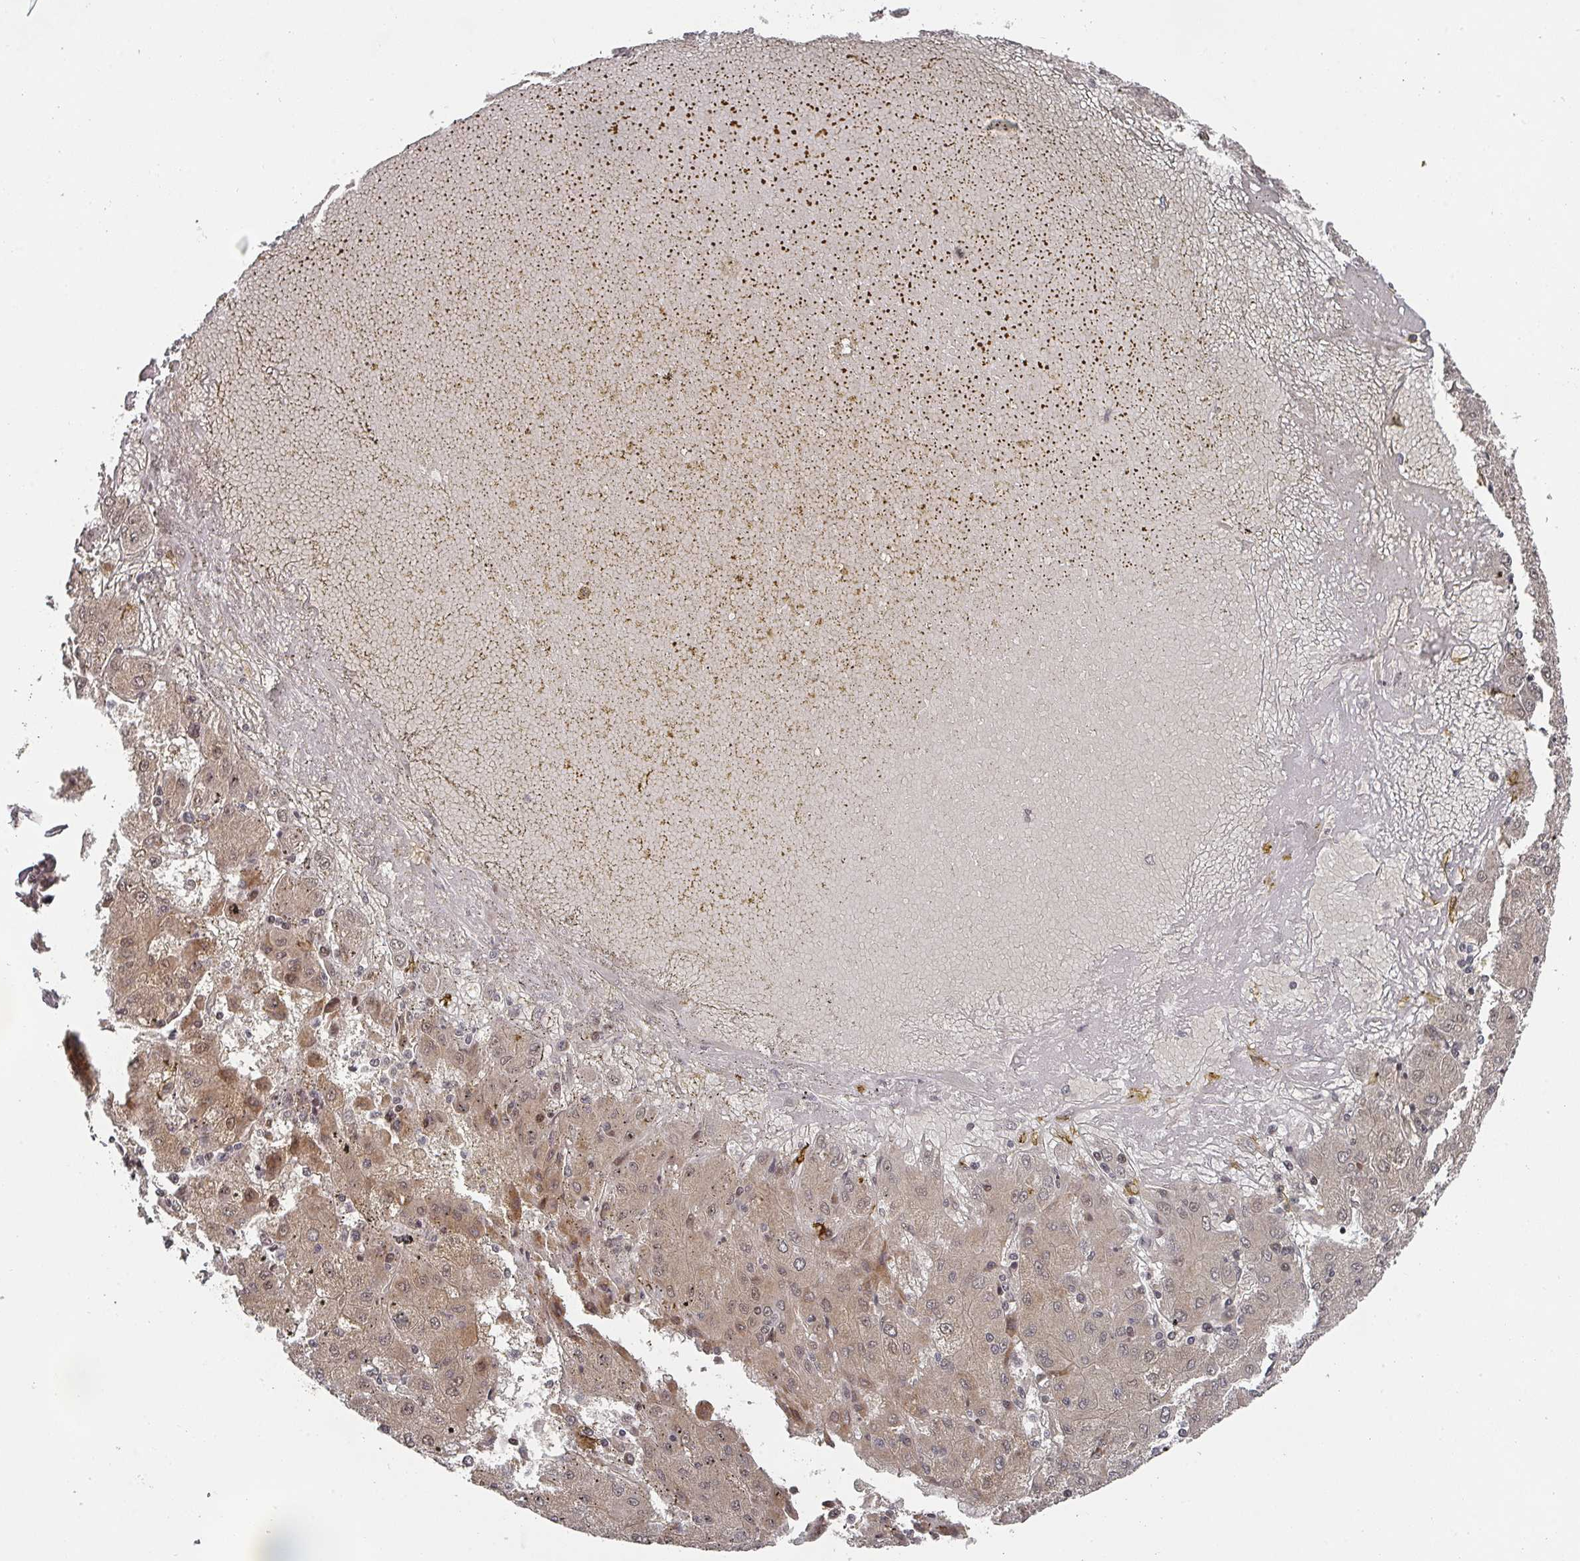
{"staining": {"intensity": "moderate", "quantity": ">75%", "location": "cytoplasmic/membranous"}, "tissue": "liver cancer", "cell_type": "Tumor cells", "image_type": "cancer", "snomed": [{"axis": "morphology", "description": "Carcinoma, Hepatocellular, NOS"}, {"axis": "topography", "description": "Liver"}], "caption": "Human liver hepatocellular carcinoma stained with a brown dye demonstrates moderate cytoplasmic/membranous positive expression in about >75% of tumor cells.", "gene": "KIF1C", "patient": {"sex": "male", "age": 72}}